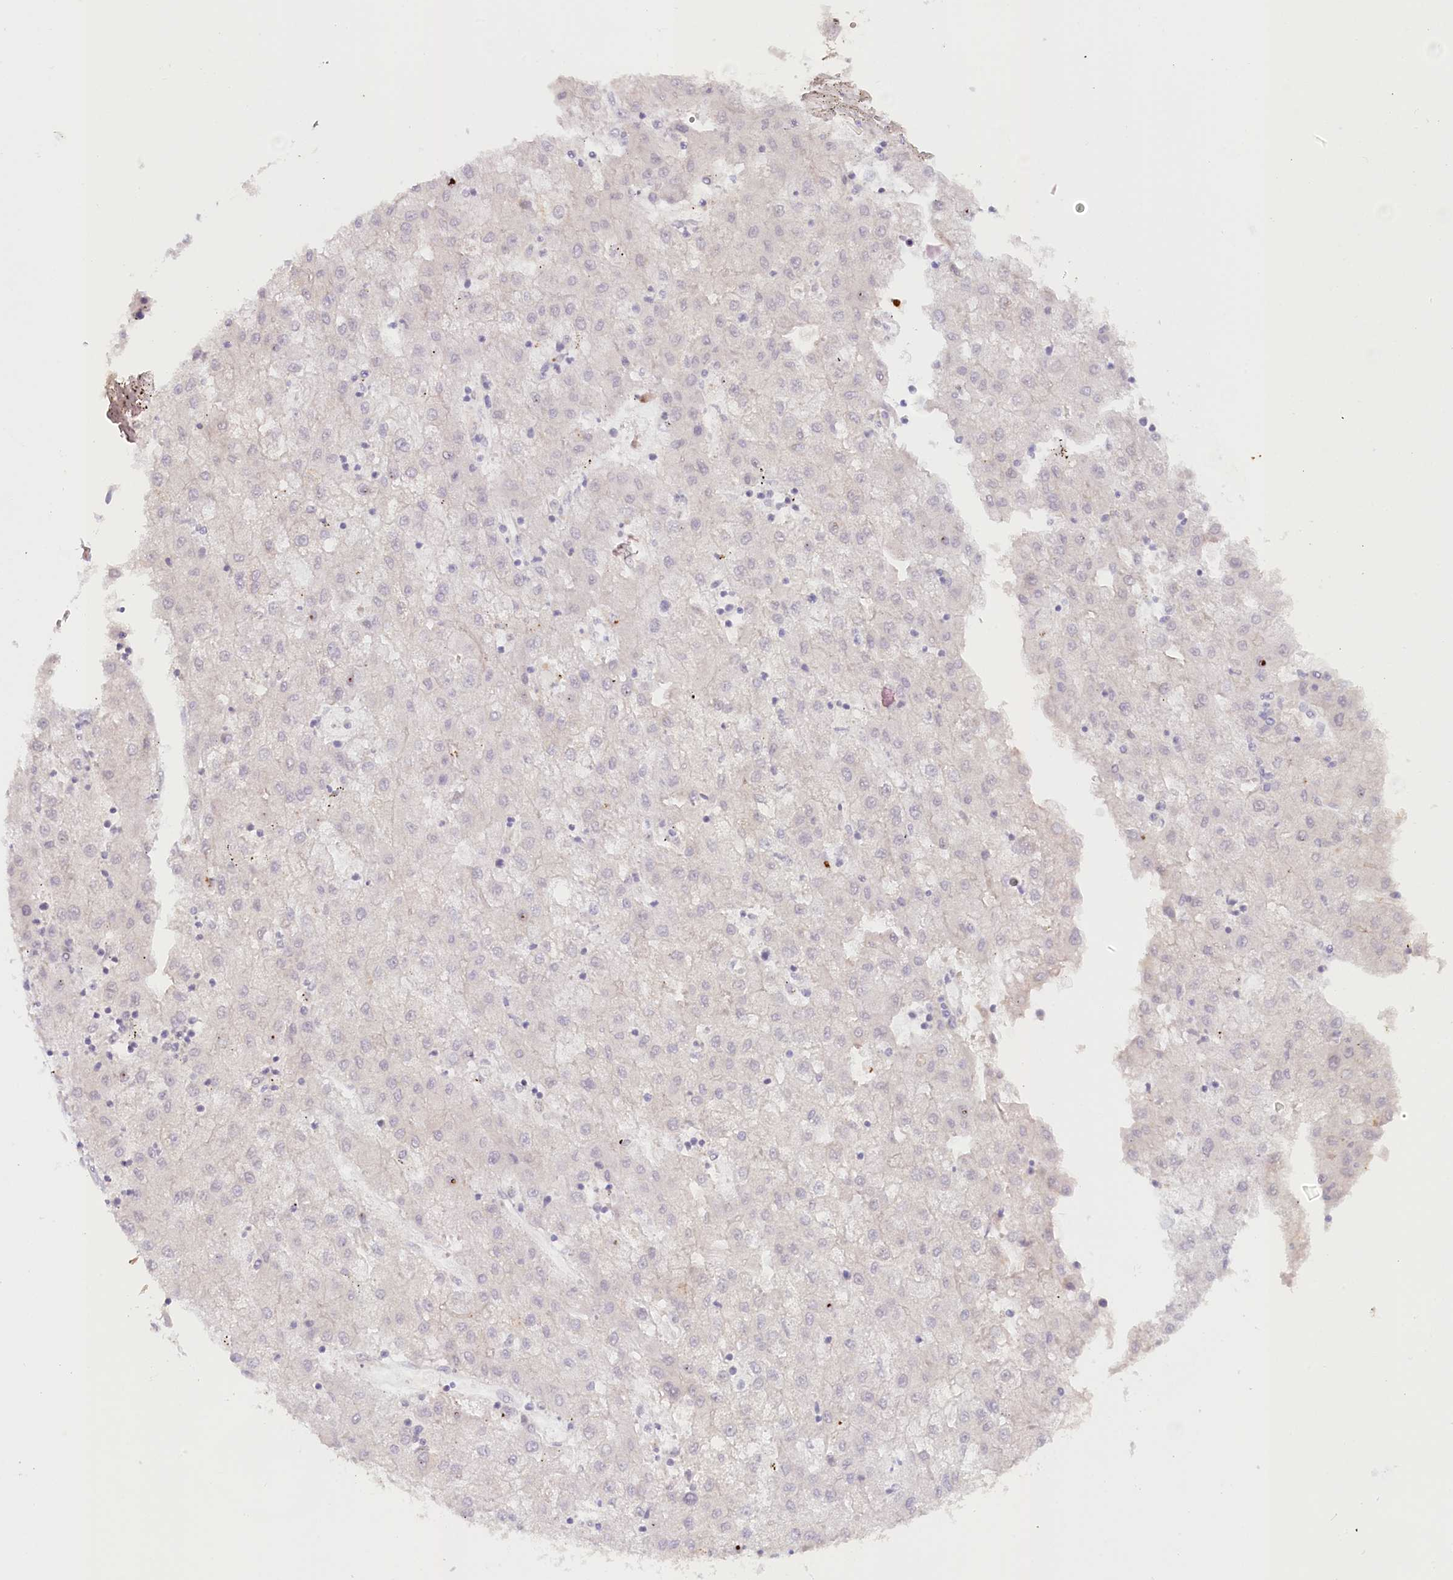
{"staining": {"intensity": "negative", "quantity": "none", "location": "none"}, "tissue": "liver cancer", "cell_type": "Tumor cells", "image_type": "cancer", "snomed": [{"axis": "morphology", "description": "Carcinoma, Hepatocellular, NOS"}, {"axis": "topography", "description": "Liver"}], "caption": "Liver cancer was stained to show a protein in brown. There is no significant positivity in tumor cells. (Brightfield microscopy of DAB (3,3'-diaminobenzidine) IHC at high magnification).", "gene": "PSAPL1", "patient": {"sex": "male", "age": 72}}